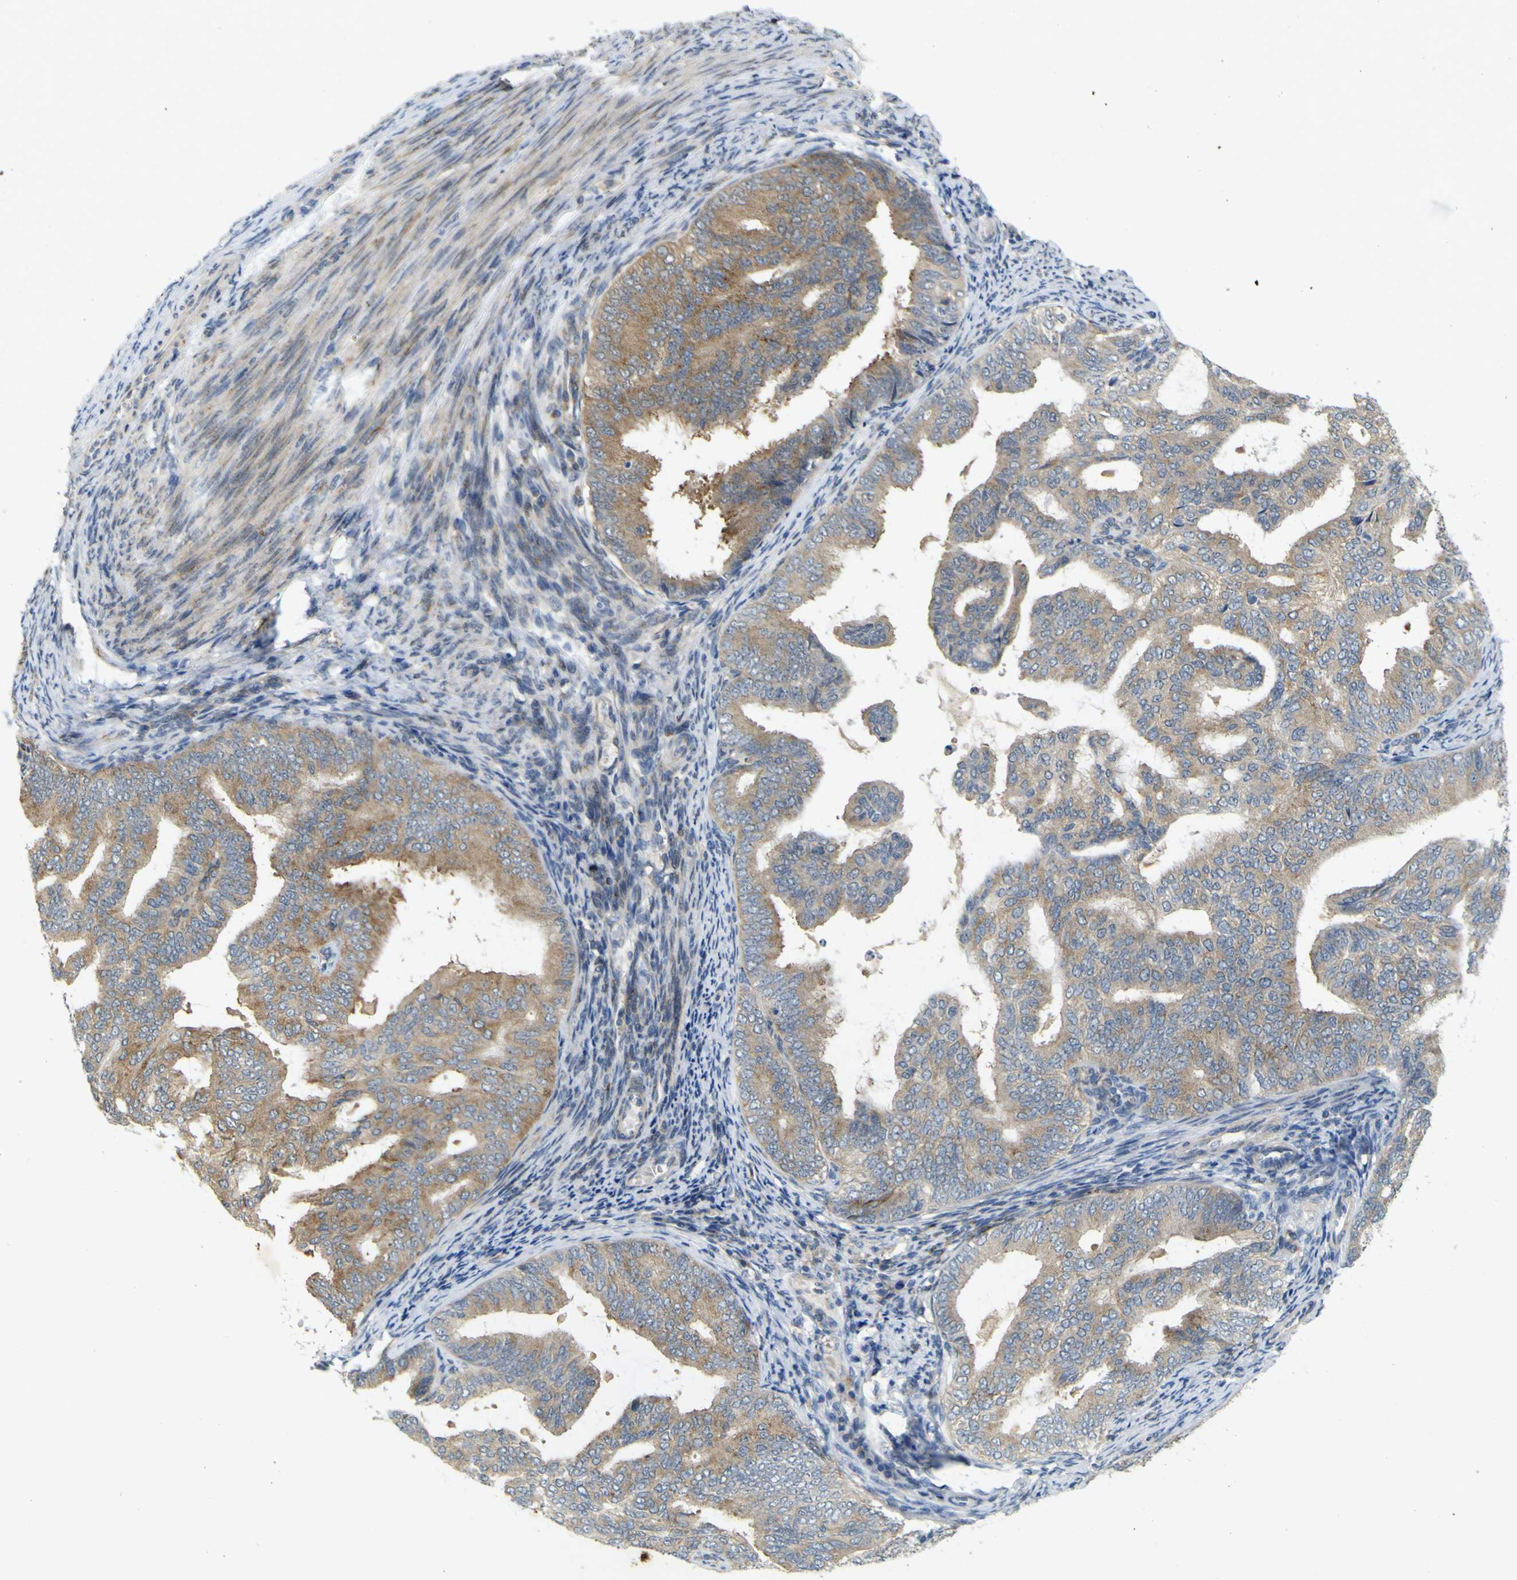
{"staining": {"intensity": "moderate", "quantity": "25%-75%", "location": "cytoplasmic/membranous"}, "tissue": "endometrial cancer", "cell_type": "Tumor cells", "image_type": "cancer", "snomed": [{"axis": "morphology", "description": "Adenocarcinoma, NOS"}, {"axis": "topography", "description": "Endometrium"}], "caption": "This micrograph reveals endometrial cancer stained with immunohistochemistry (IHC) to label a protein in brown. The cytoplasmic/membranous of tumor cells show moderate positivity for the protein. Nuclei are counter-stained blue.", "gene": "IGF2R", "patient": {"sex": "female", "age": 58}}